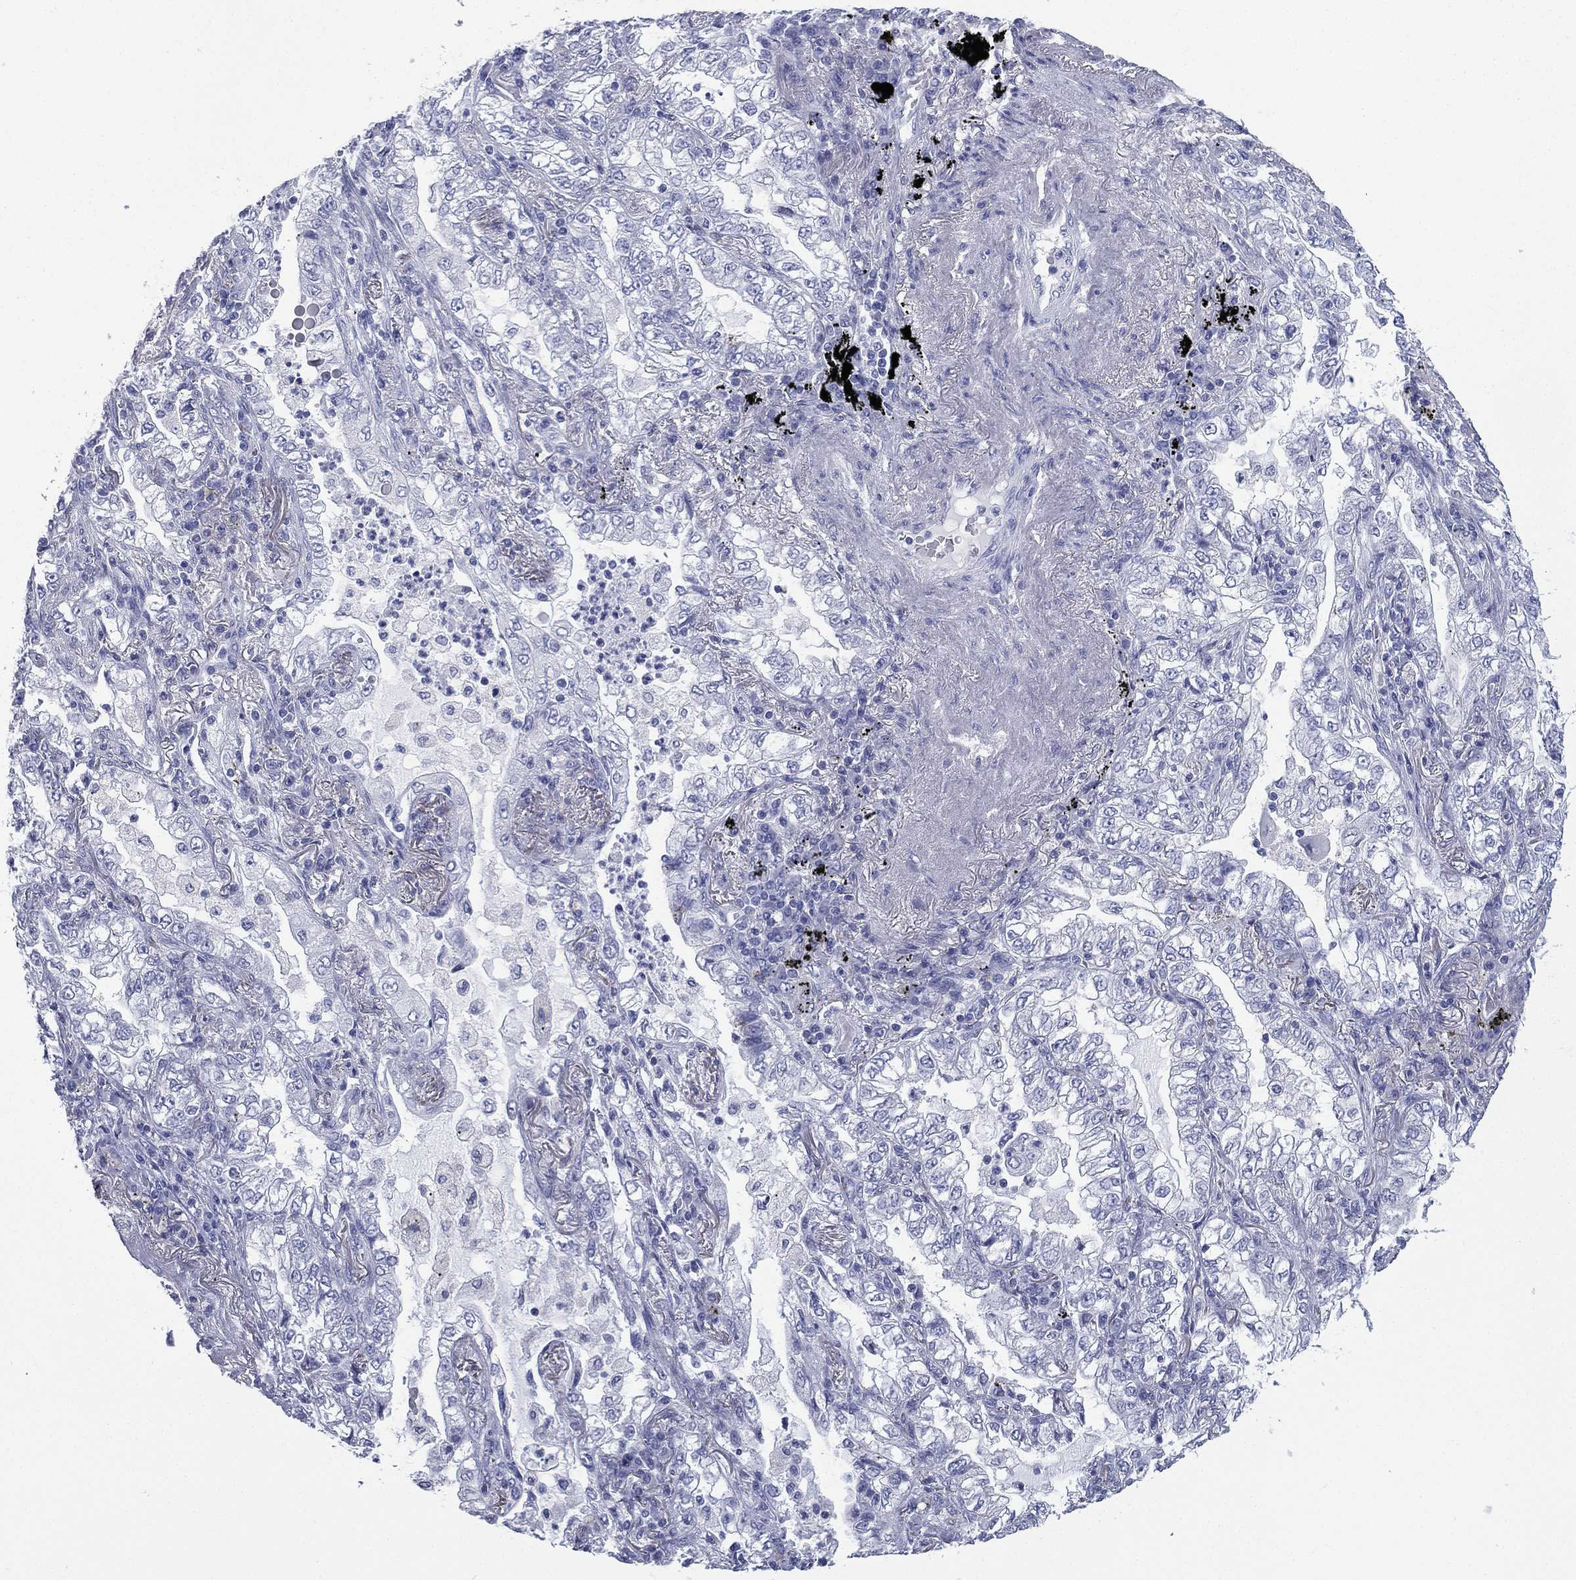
{"staining": {"intensity": "negative", "quantity": "none", "location": "none"}, "tissue": "lung cancer", "cell_type": "Tumor cells", "image_type": "cancer", "snomed": [{"axis": "morphology", "description": "Adenocarcinoma, NOS"}, {"axis": "topography", "description": "Lung"}], "caption": "IHC of lung cancer (adenocarcinoma) exhibits no expression in tumor cells.", "gene": "FCER2", "patient": {"sex": "female", "age": 73}}